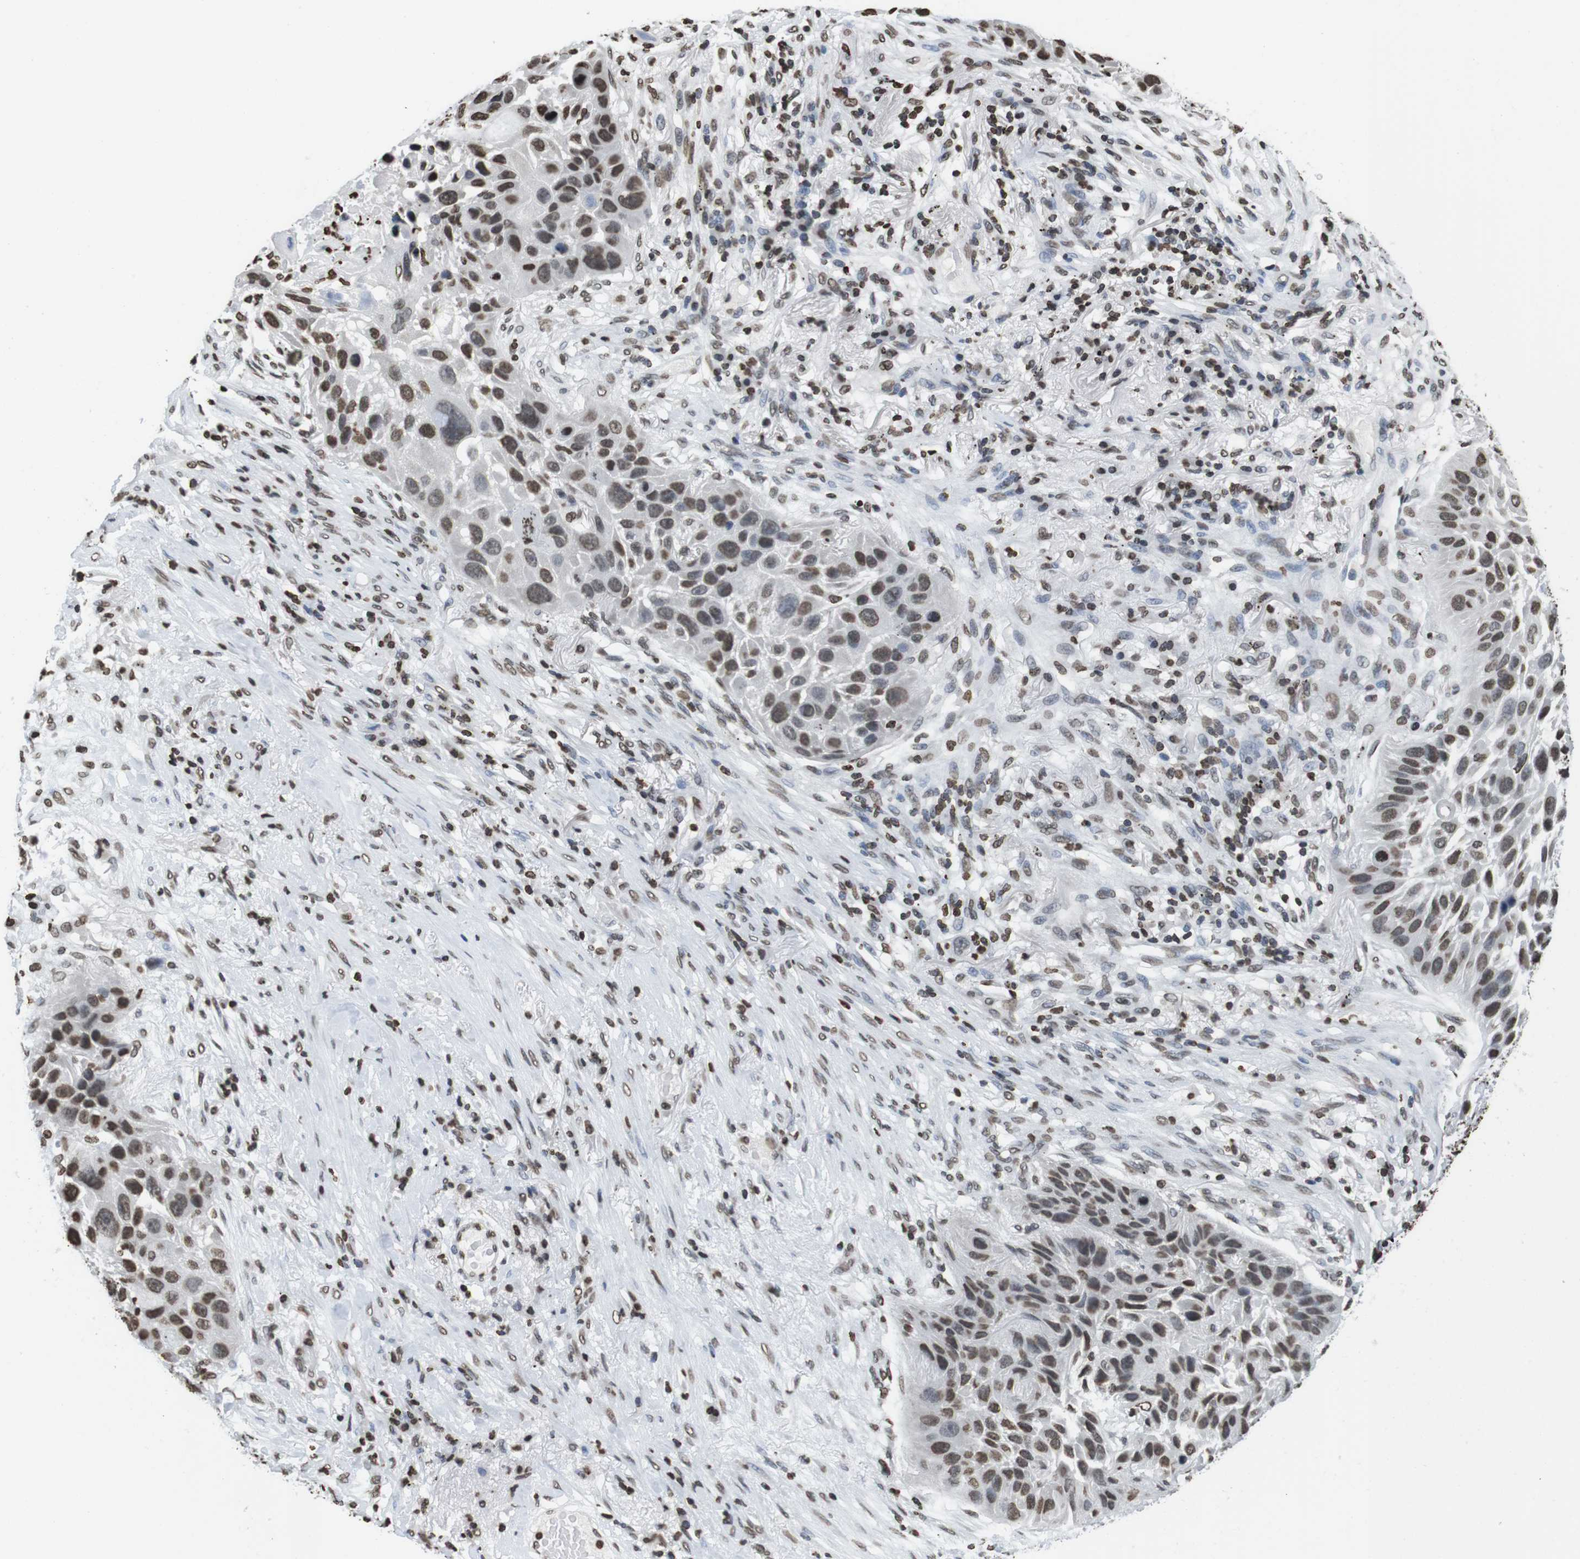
{"staining": {"intensity": "moderate", "quantity": ">75%", "location": "nuclear"}, "tissue": "lung cancer", "cell_type": "Tumor cells", "image_type": "cancer", "snomed": [{"axis": "morphology", "description": "Squamous cell carcinoma, NOS"}, {"axis": "topography", "description": "Lung"}], "caption": "The photomicrograph reveals immunohistochemical staining of lung cancer (squamous cell carcinoma). There is moderate nuclear expression is identified in approximately >75% of tumor cells.", "gene": "BSX", "patient": {"sex": "male", "age": 57}}